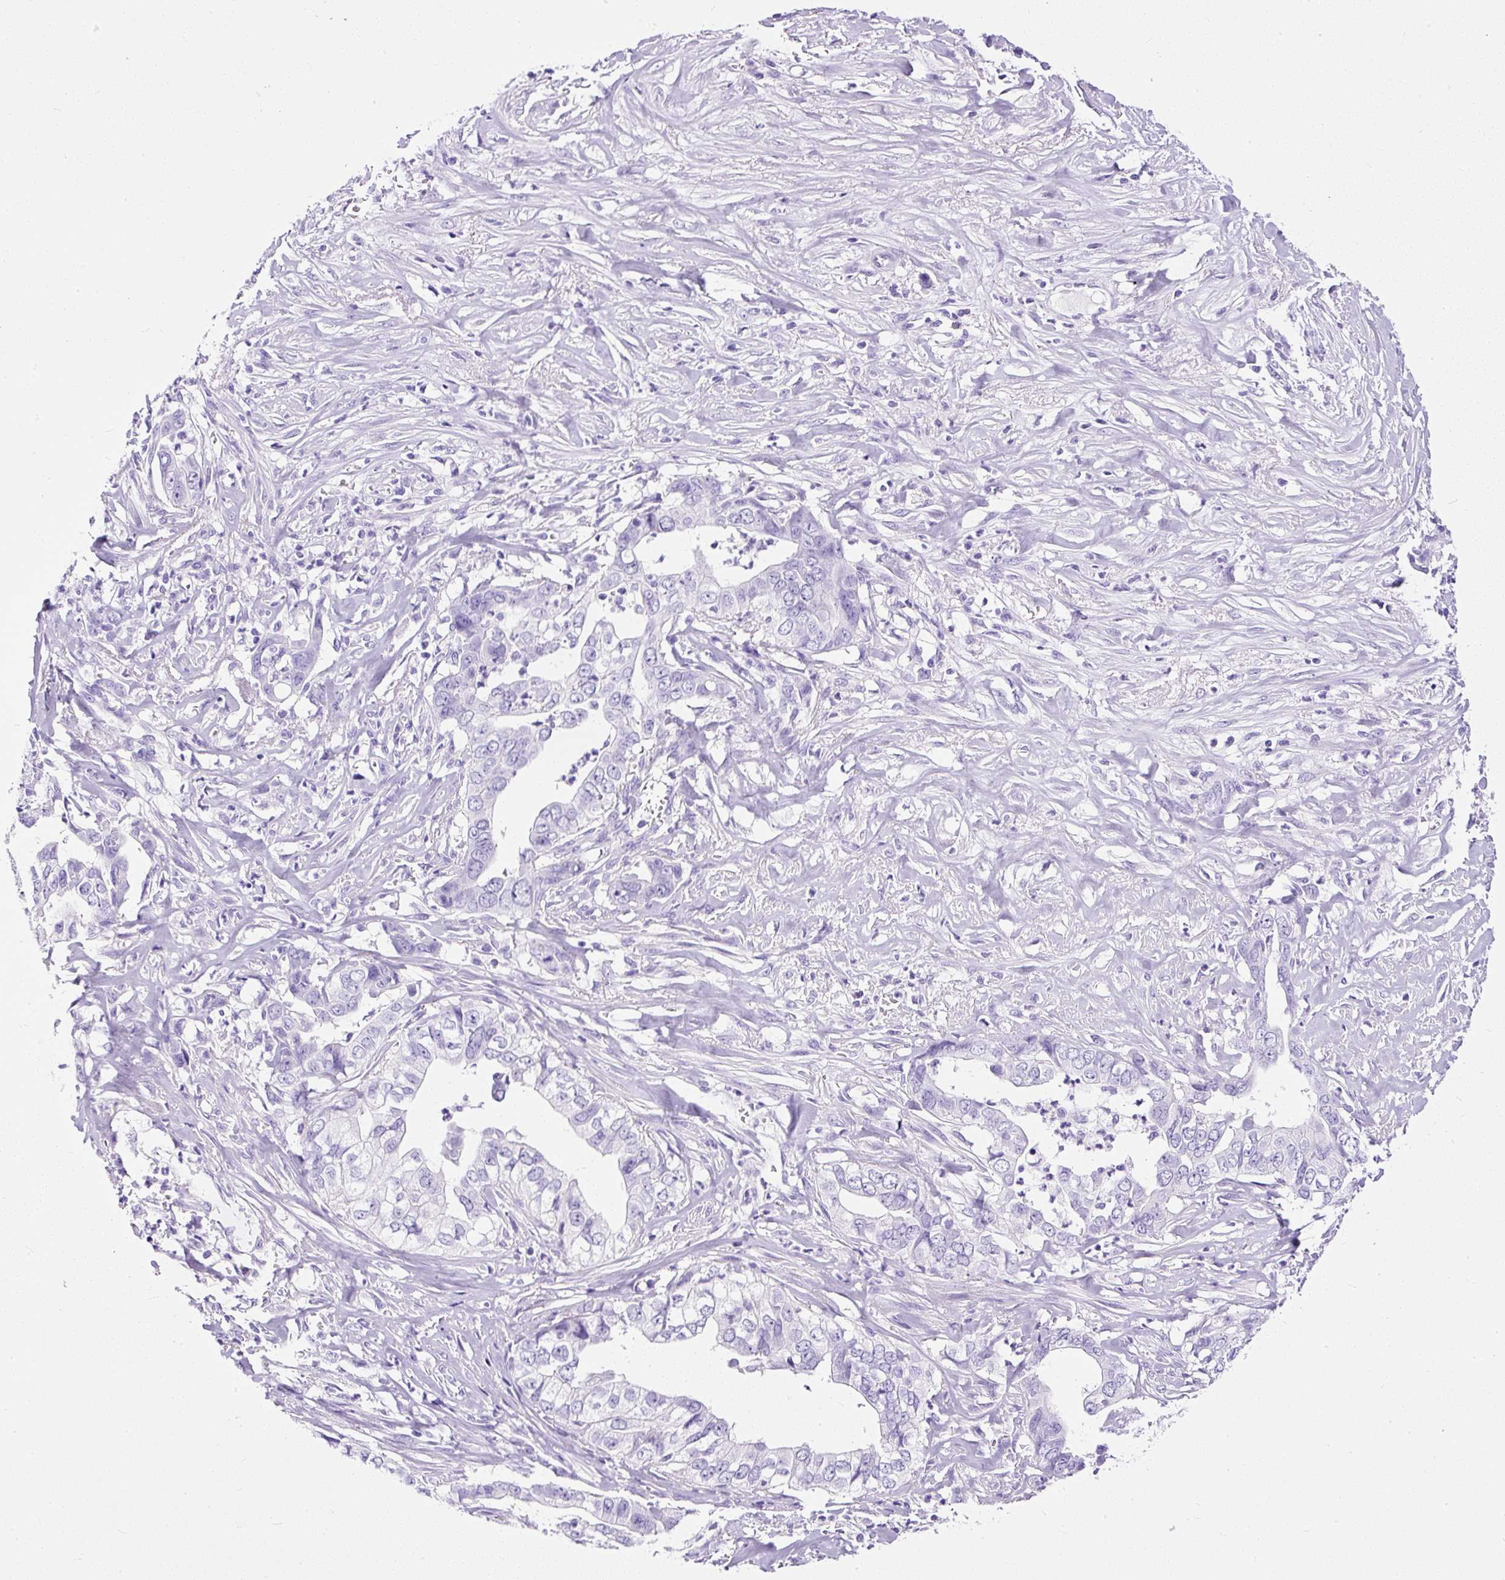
{"staining": {"intensity": "negative", "quantity": "none", "location": "none"}, "tissue": "liver cancer", "cell_type": "Tumor cells", "image_type": "cancer", "snomed": [{"axis": "morphology", "description": "Cholangiocarcinoma"}, {"axis": "topography", "description": "Liver"}], "caption": "This image is of liver cancer stained with immunohistochemistry (IHC) to label a protein in brown with the nuclei are counter-stained blue. There is no staining in tumor cells.", "gene": "STOX2", "patient": {"sex": "female", "age": 79}}